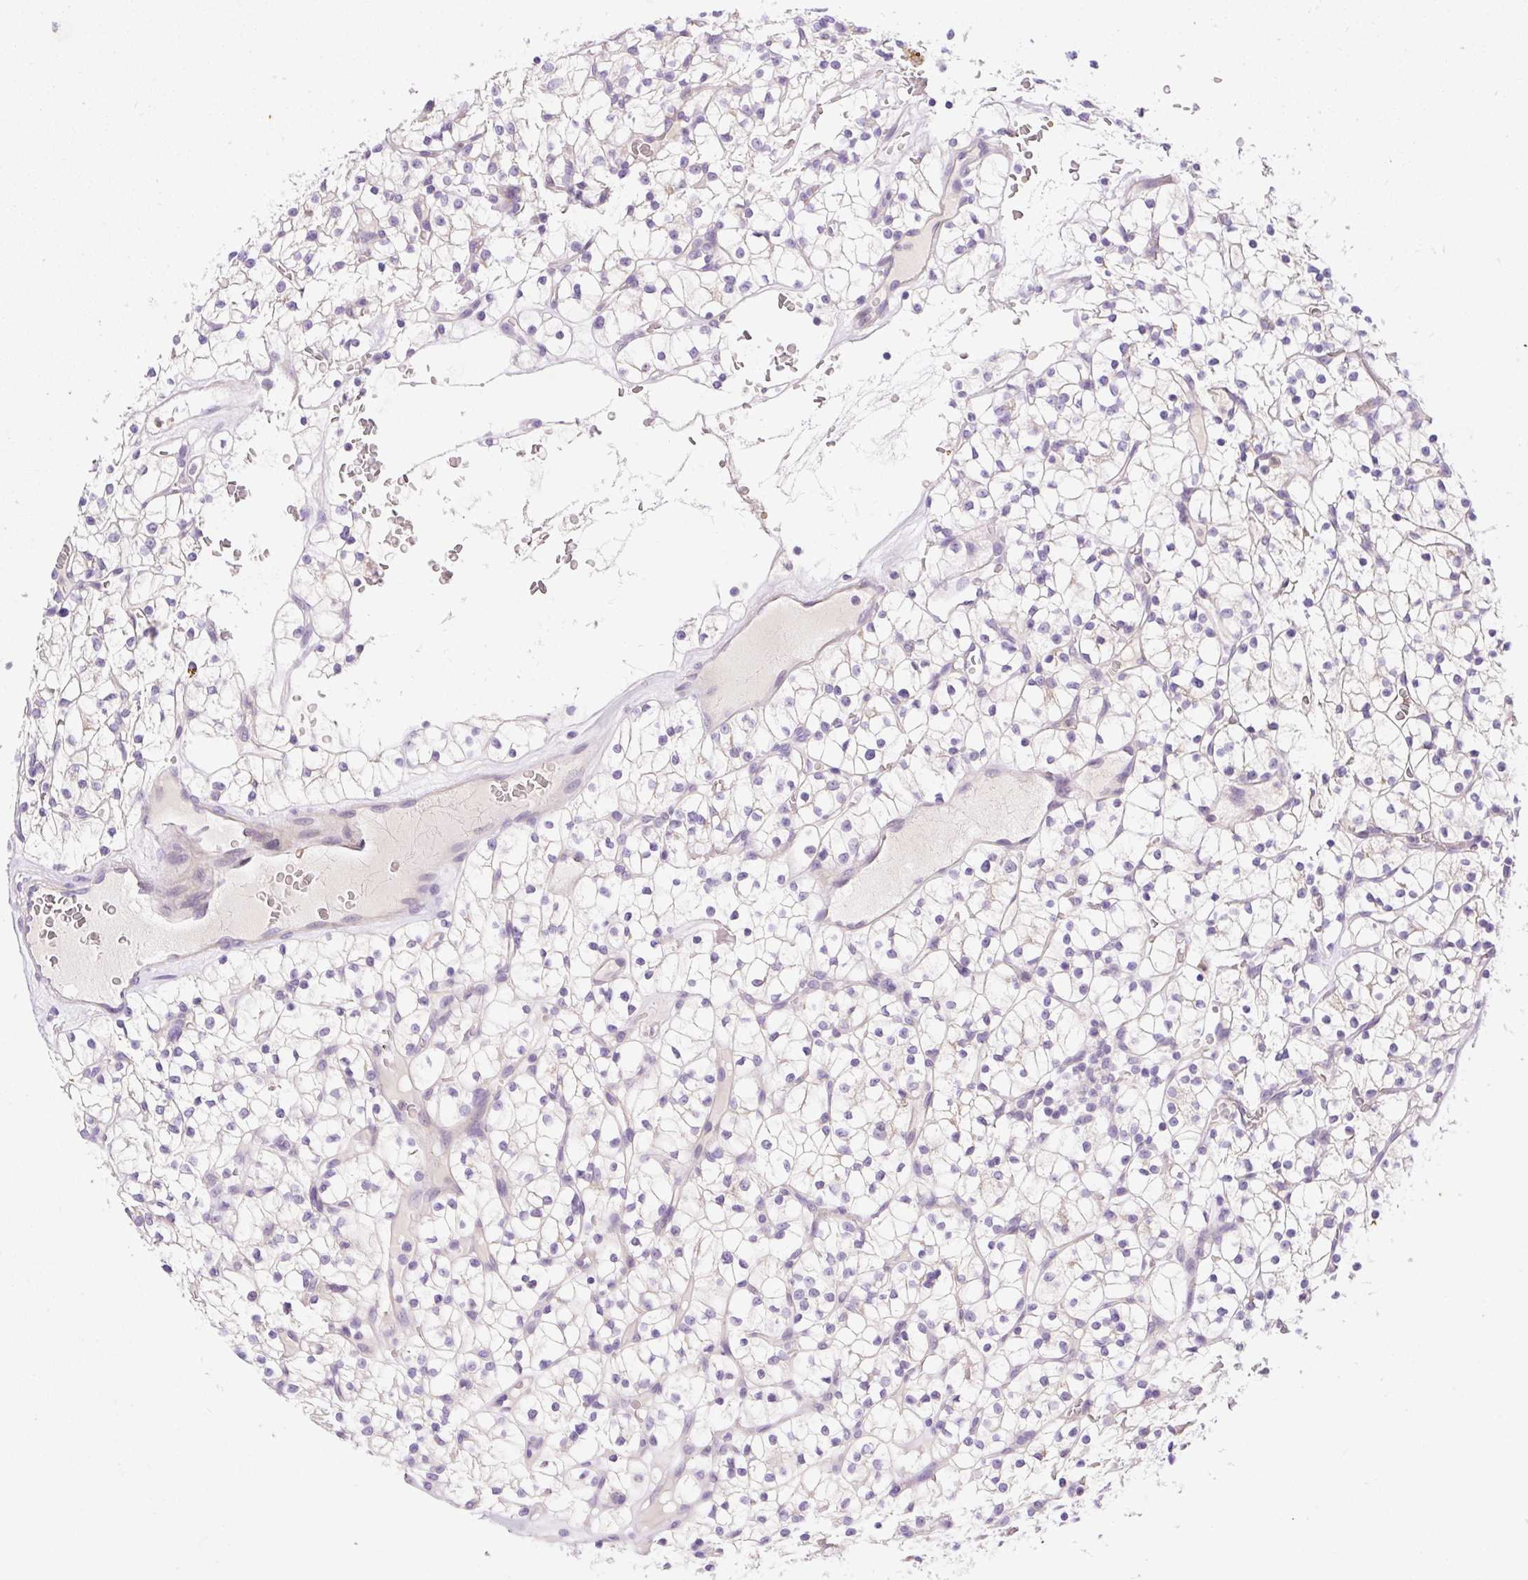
{"staining": {"intensity": "negative", "quantity": "none", "location": "none"}, "tissue": "renal cancer", "cell_type": "Tumor cells", "image_type": "cancer", "snomed": [{"axis": "morphology", "description": "Adenocarcinoma, NOS"}, {"axis": "topography", "description": "Kidney"}], "caption": "This is an IHC histopathology image of human renal cancer. There is no expression in tumor cells.", "gene": "LHFPL5", "patient": {"sex": "female", "age": 64}}